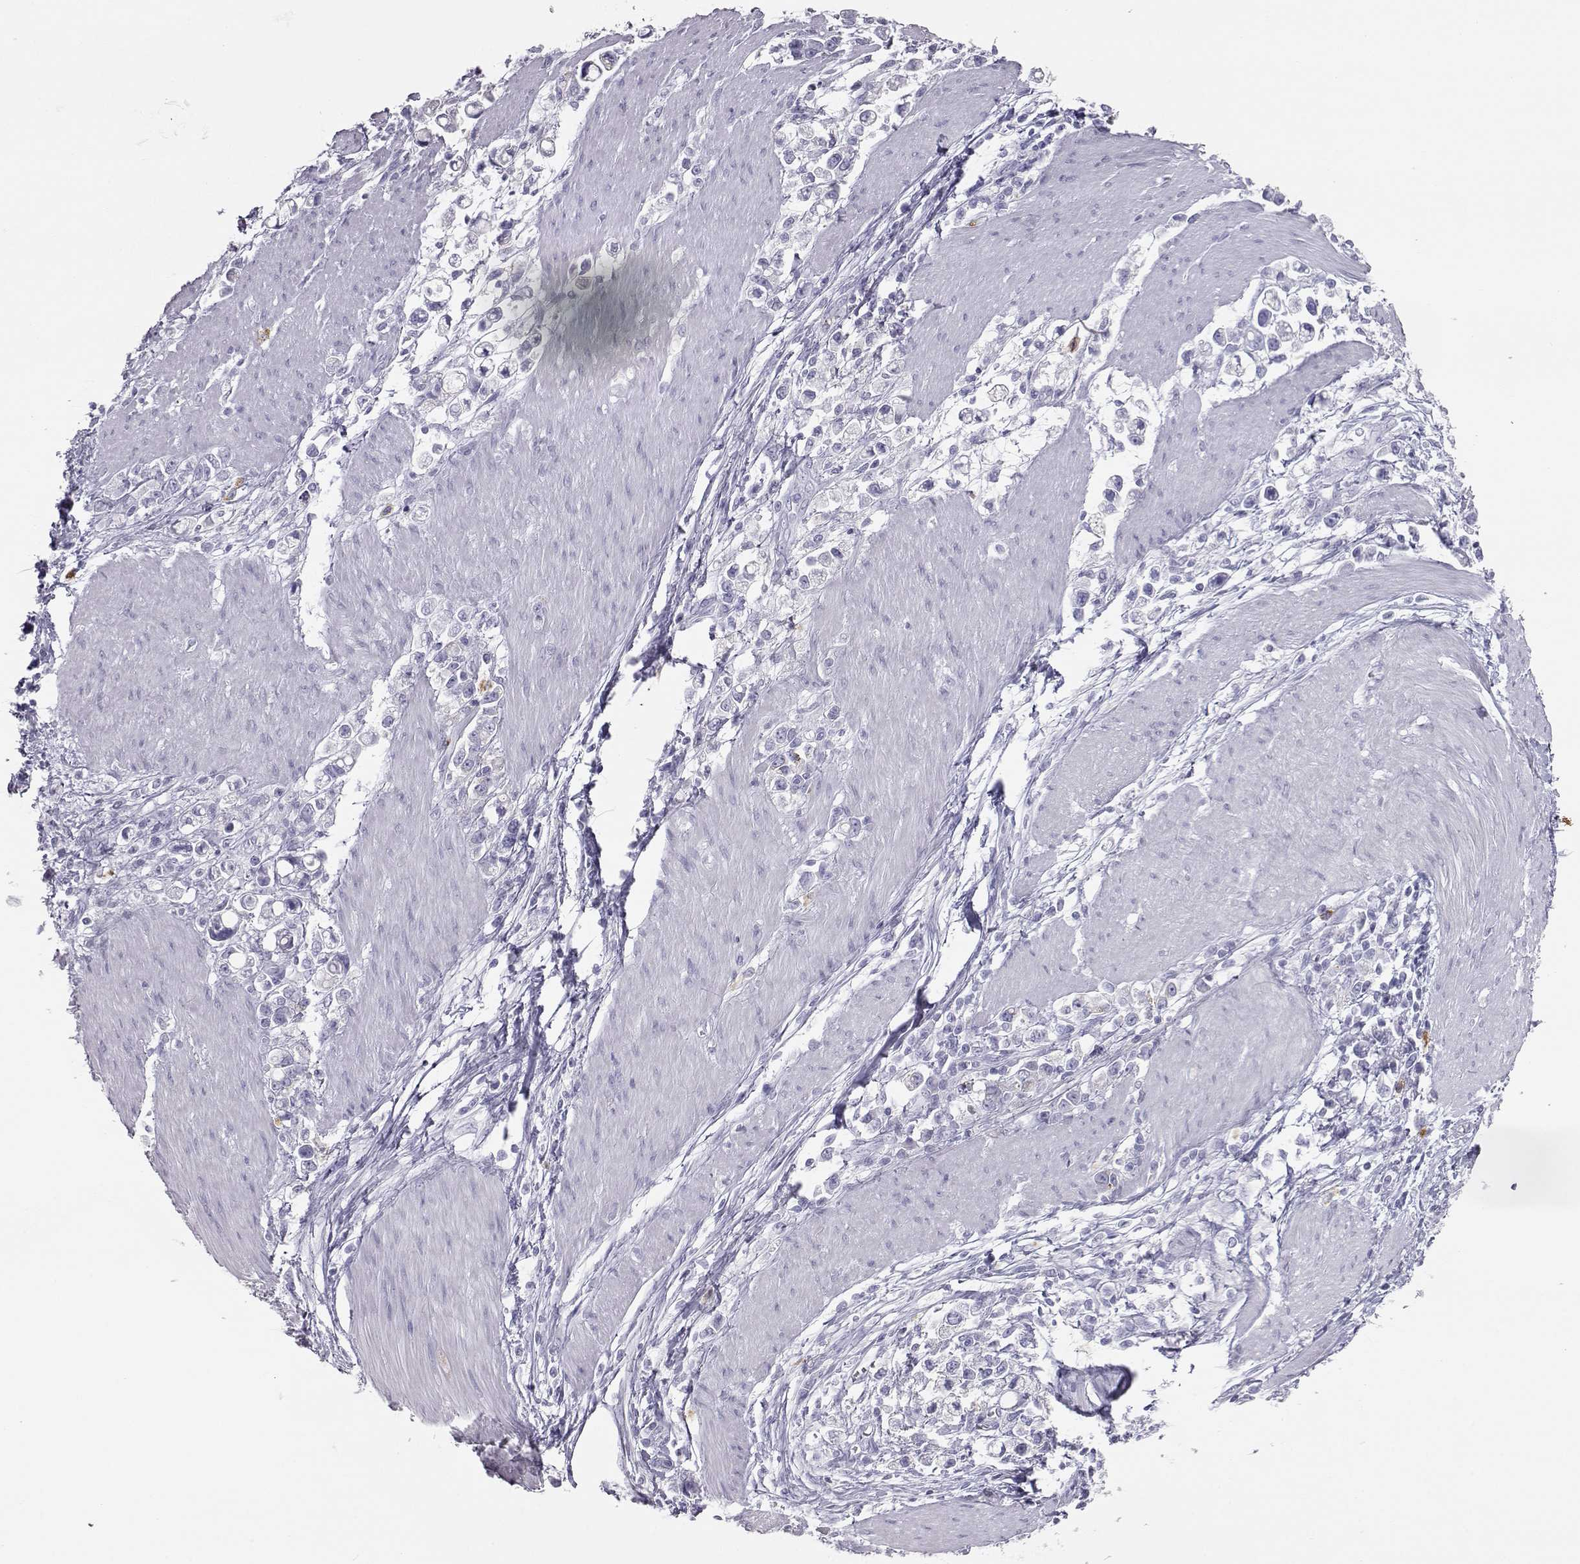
{"staining": {"intensity": "negative", "quantity": "none", "location": "none"}, "tissue": "stomach cancer", "cell_type": "Tumor cells", "image_type": "cancer", "snomed": [{"axis": "morphology", "description": "Adenocarcinoma, NOS"}, {"axis": "topography", "description": "Stomach"}], "caption": "Tumor cells show no significant protein expression in stomach adenocarcinoma. (DAB (3,3'-diaminobenzidine) IHC with hematoxylin counter stain).", "gene": "ITLN2", "patient": {"sex": "male", "age": 63}}